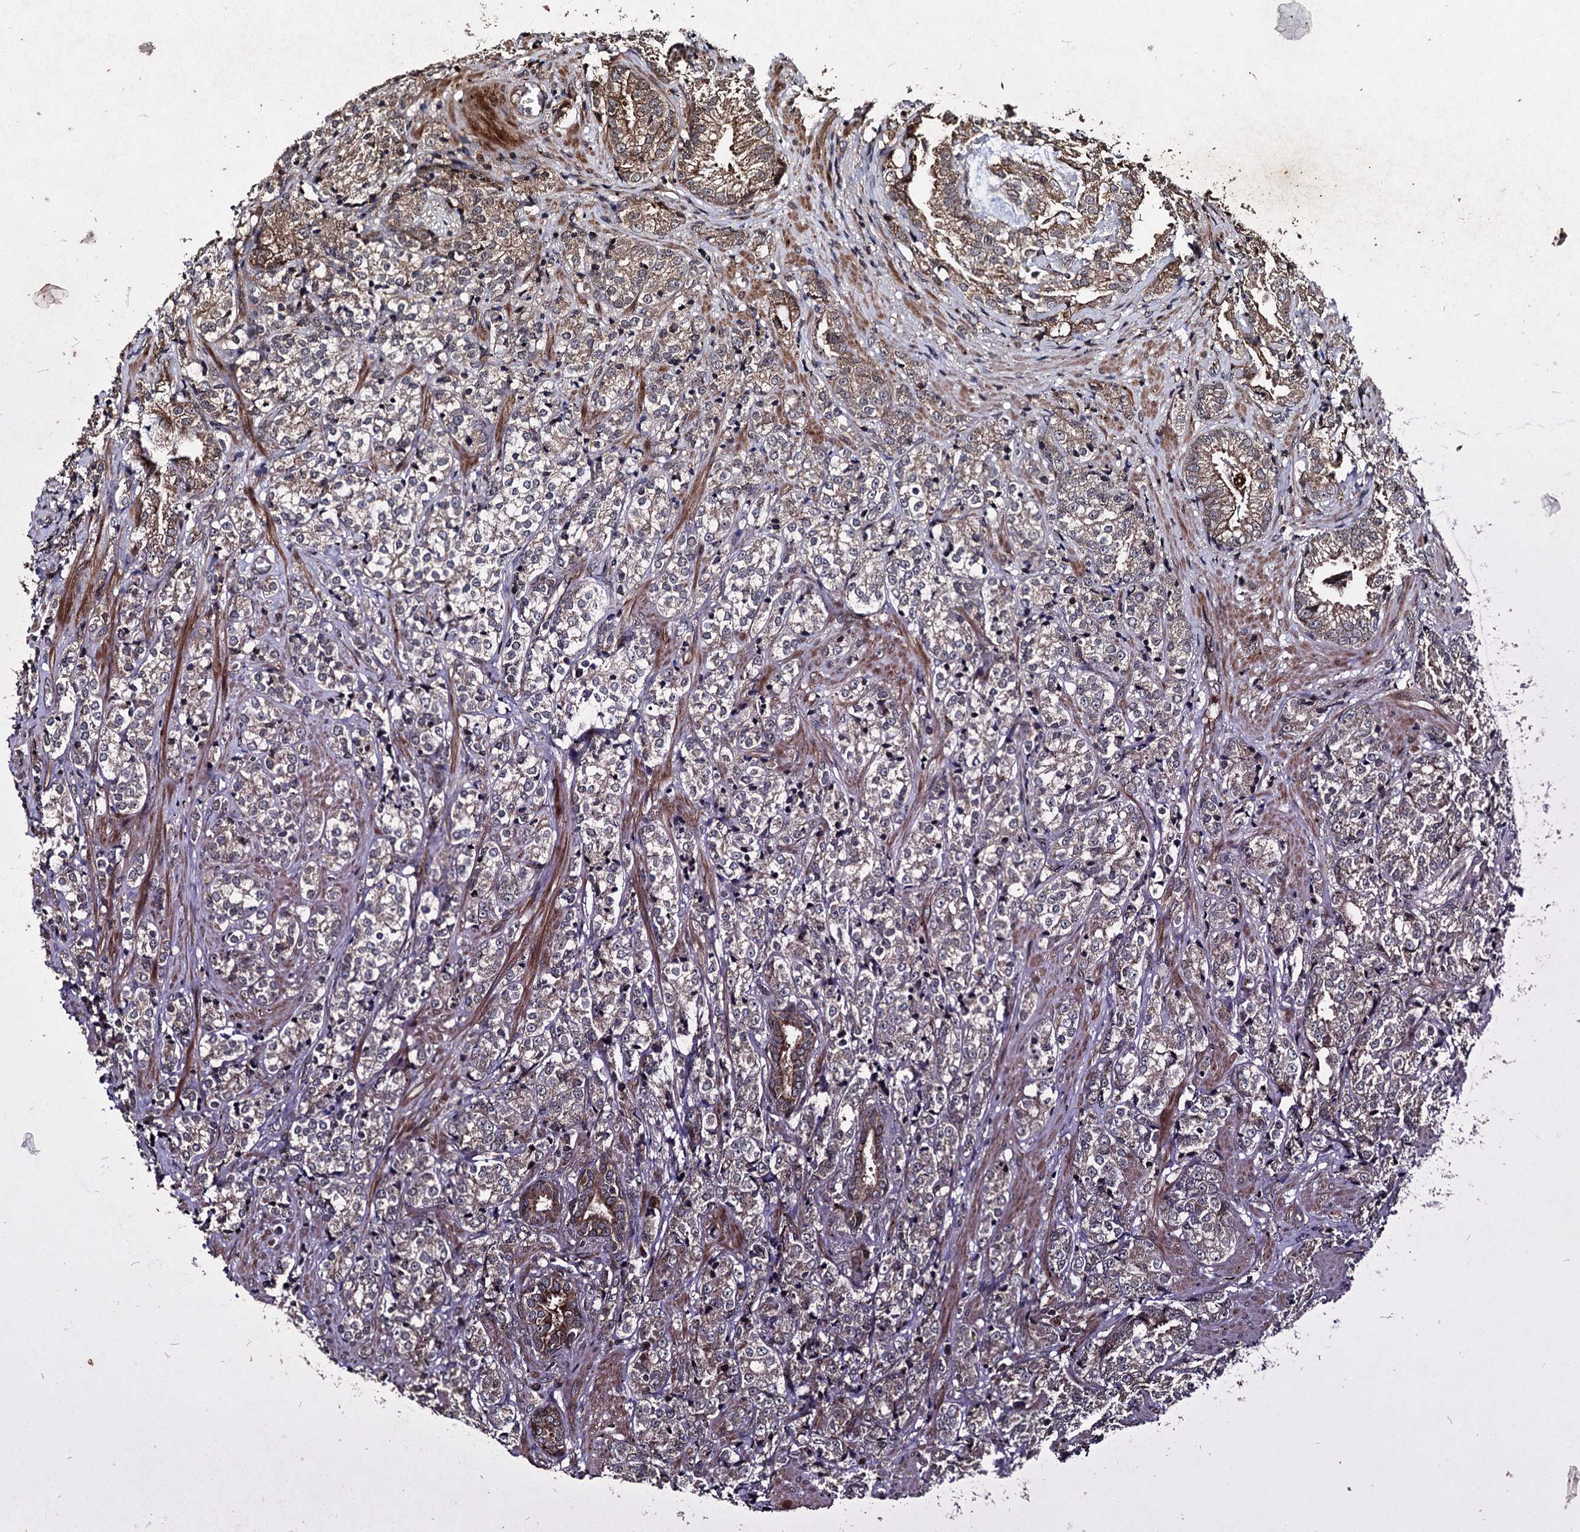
{"staining": {"intensity": "weak", "quantity": "25%-75%", "location": "cytoplasmic/membranous"}, "tissue": "prostate cancer", "cell_type": "Tumor cells", "image_type": "cancer", "snomed": [{"axis": "morphology", "description": "Adenocarcinoma, High grade"}, {"axis": "topography", "description": "Prostate"}], "caption": "Immunohistochemical staining of human prostate cancer (high-grade adenocarcinoma) displays low levels of weak cytoplasmic/membranous staining in approximately 25%-75% of tumor cells.", "gene": "BCL2L2", "patient": {"sex": "male", "age": 69}}